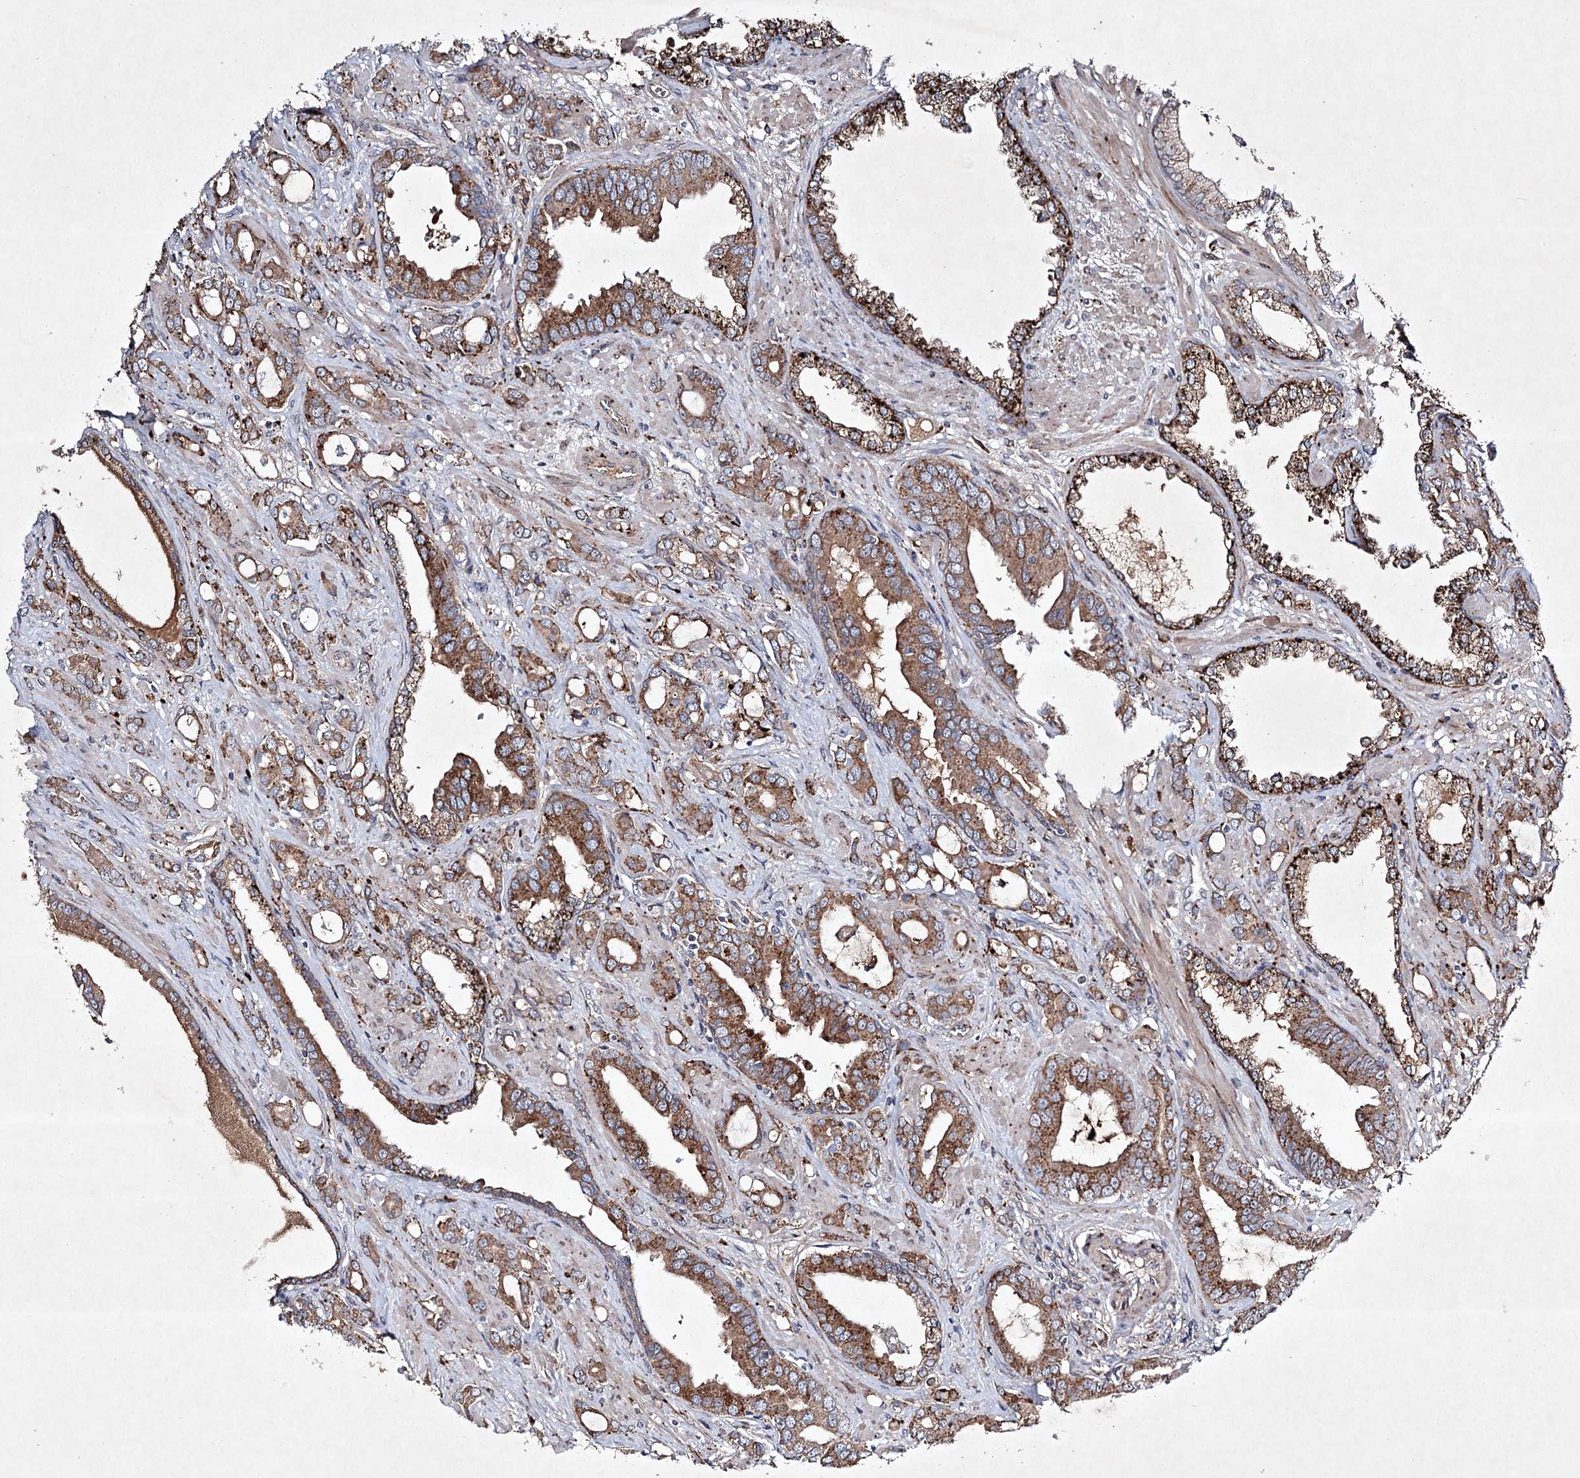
{"staining": {"intensity": "moderate", "quantity": ">75%", "location": "cytoplasmic/membranous"}, "tissue": "prostate cancer", "cell_type": "Tumor cells", "image_type": "cancer", "snomed": [{"axis": "morphology", "description": "Adenocarcinoma, High grade"}, {"axis": "topography", "description": "Prostate"}], "caption": "Prostate cancer (adenocarcinoma (high-grade)) stained with a brown dye displays moderate cytoplasmic/membranous positive positivity in approximately >75% of tumor cells.", "gene": "ALG9", "patient": {"sex": "male", "age": 72}}